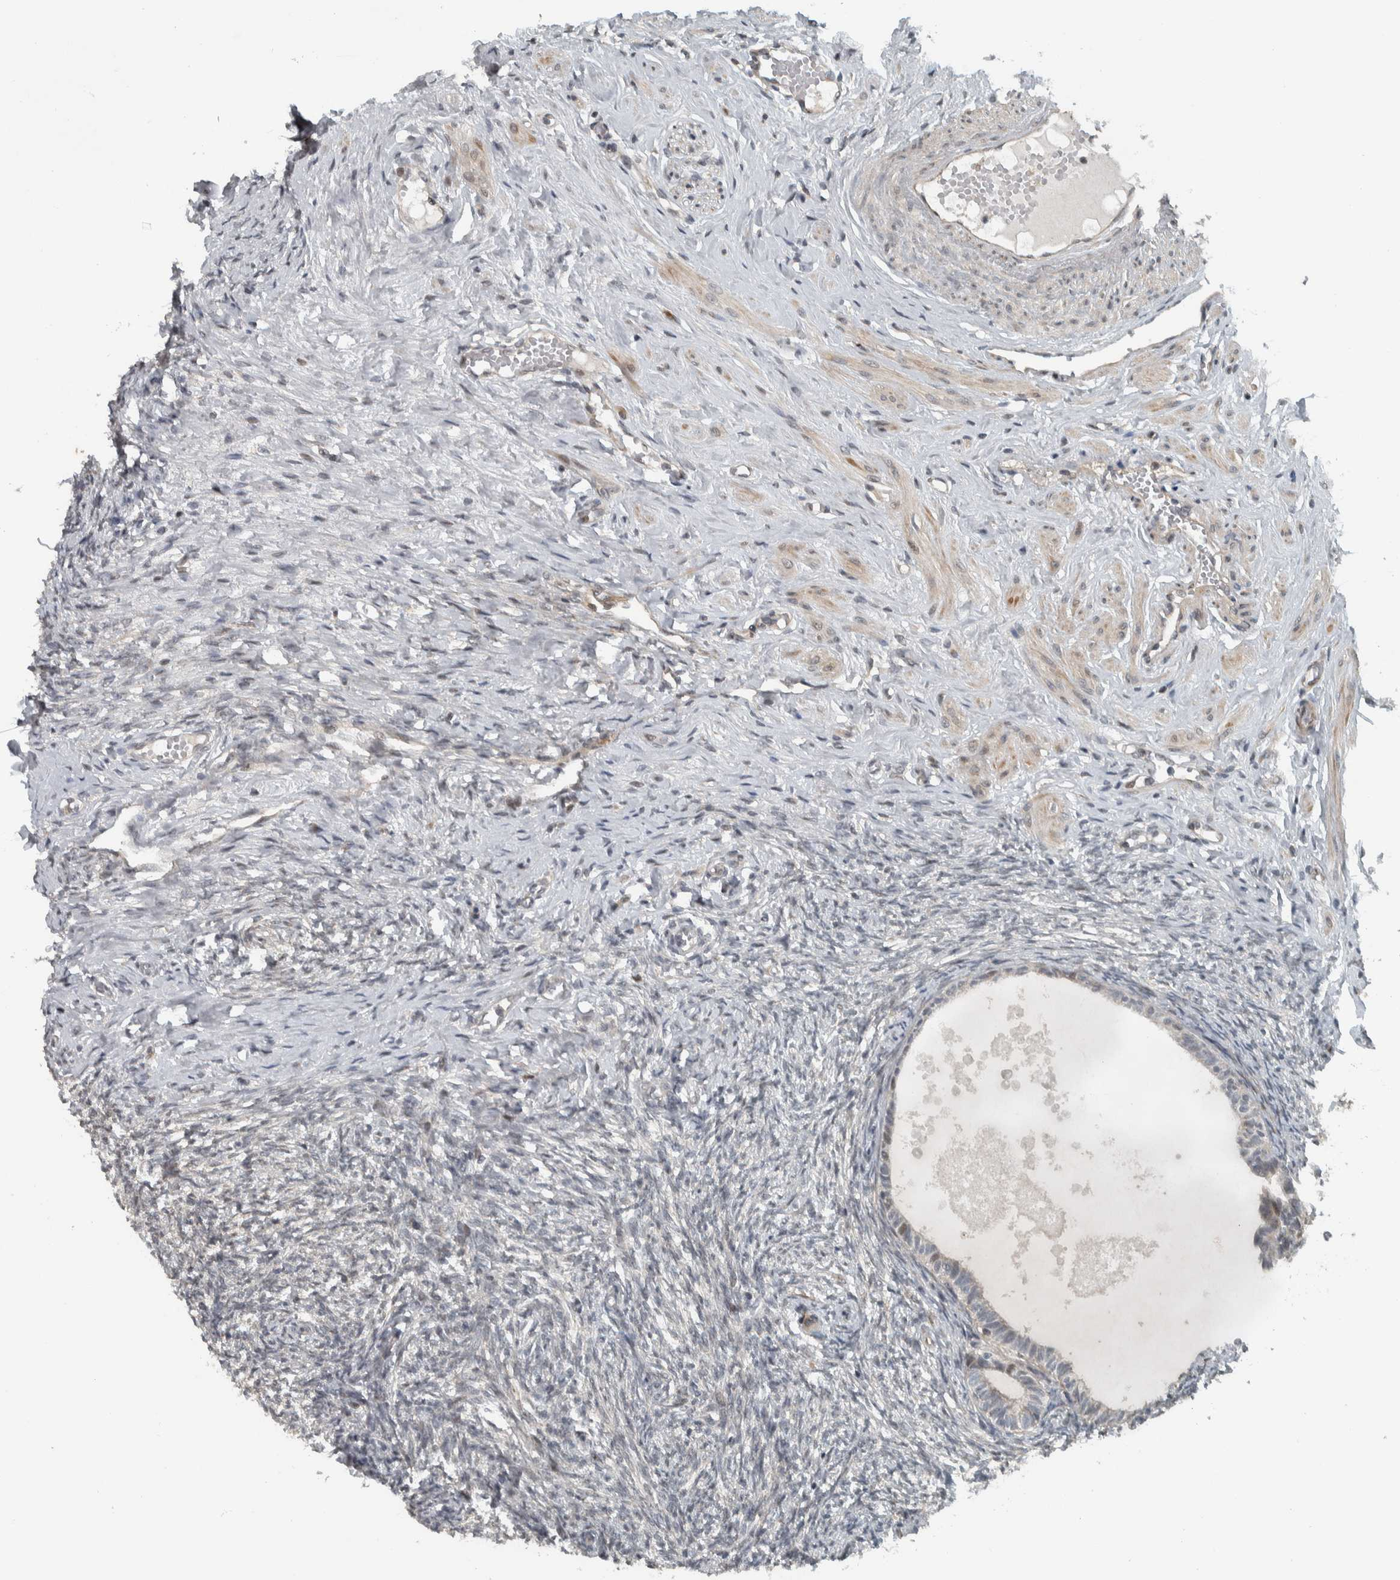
{"staining": {"intensity": "negative", "quantity": "none", "location": "none"}, "tissue": "ovary", "cell_type": "Ovarian stroma cells", "image_type": "normal", "snomed": [{"axis": "morphology", "description": "Normal tissue, NOS"}, {"axis": "topography", "description": "Ovary"}], "caption": "This is an IHC histopathology image of unremarkable ovary. There is no expression in ovarian stroma cells.", "gene": "NAPG", "patient": {"sex": "female", "age": 41}}